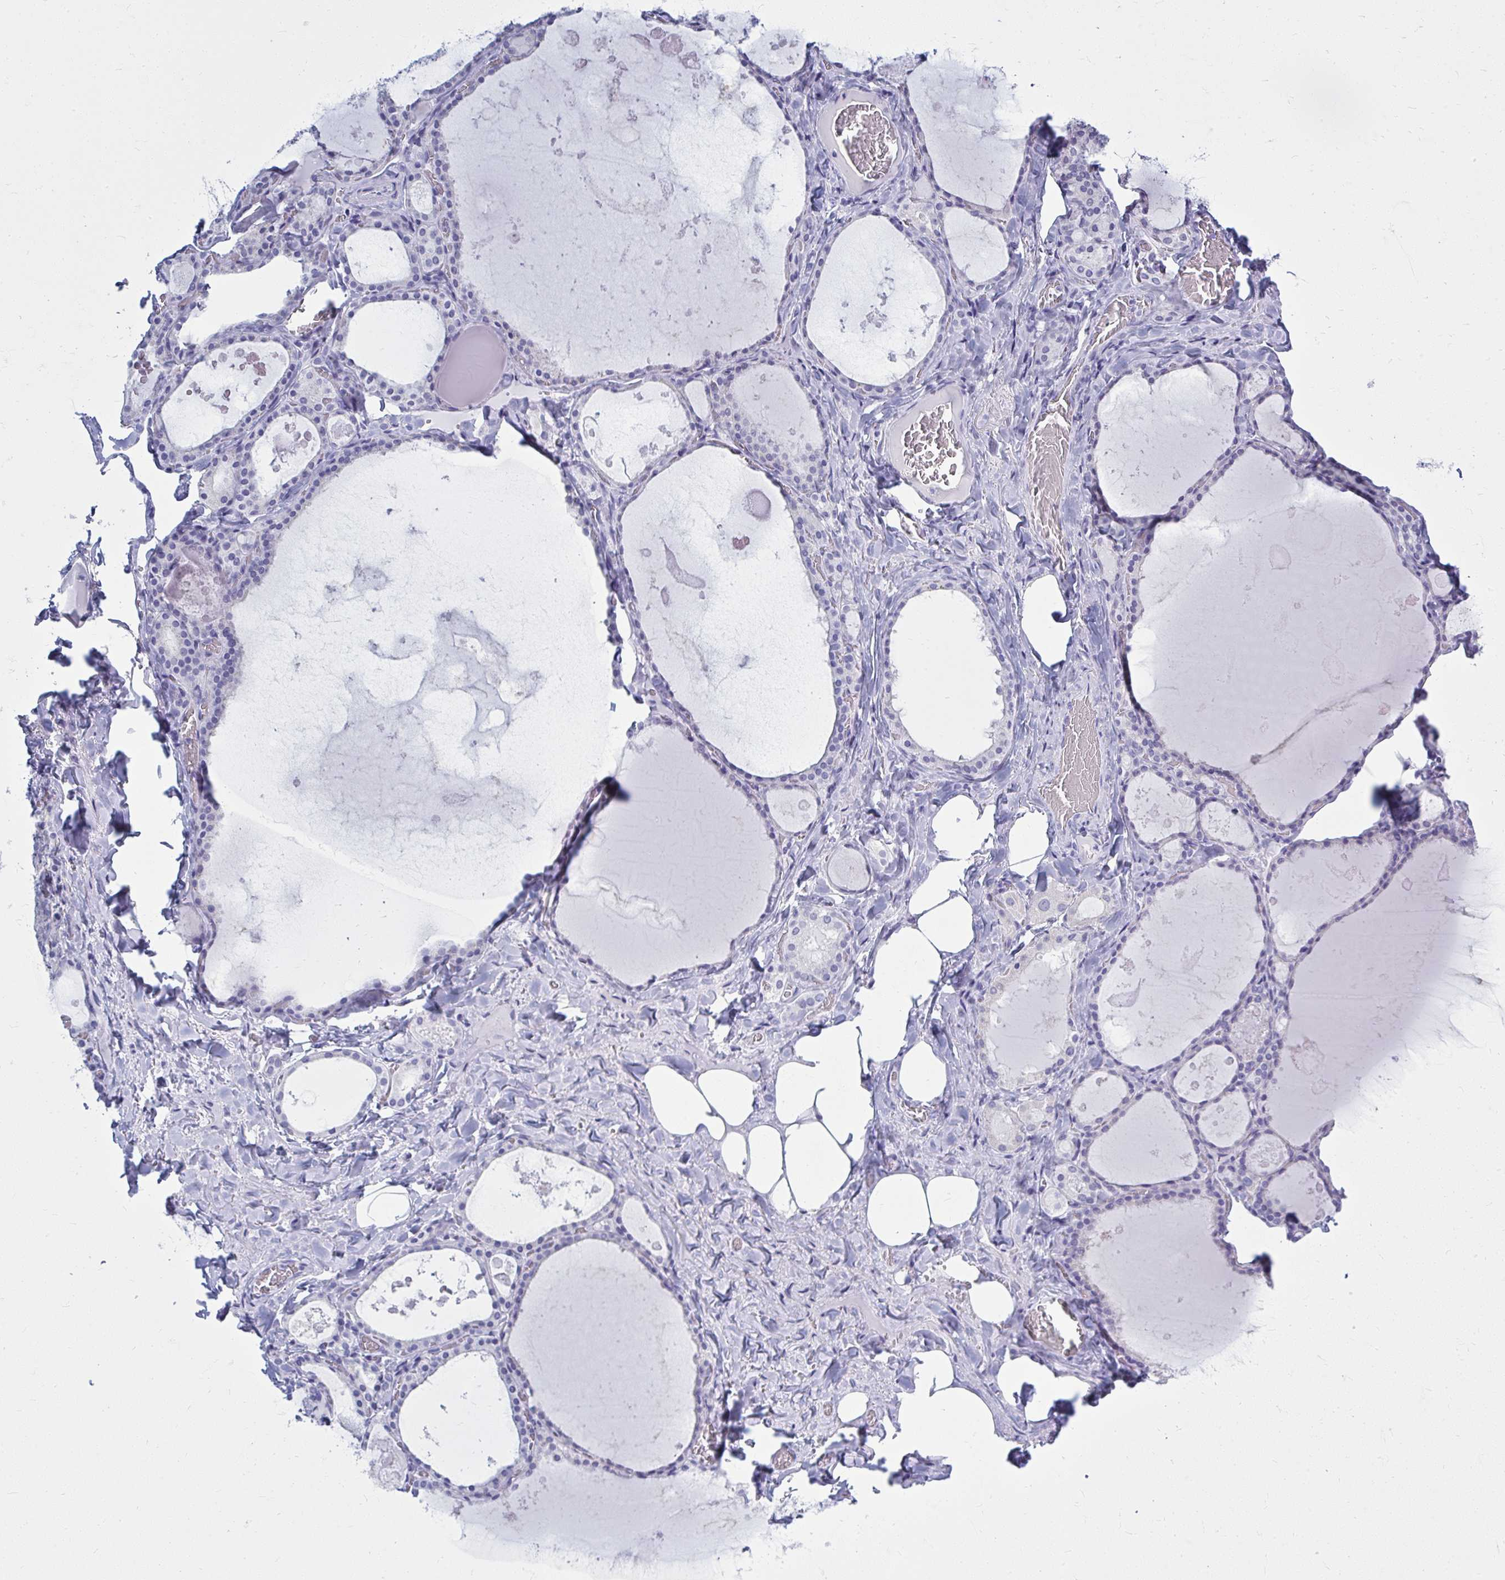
{"staining": {"intensity": "negative", "quantity": "none", "location": "none"}, "tissue": "thyroid gland", "cell_type": "Glandular cells", "image_type": "normal", "snomed": [{"axis": "morphology", "description": "Normal tissue, NOS"}, {"axis": "topography", "description": "Thyroid gland"}], "caption": "Immunohistochemistry (IHC) of normal thyroid gland demonstrates no expression in glandular cells.", "gene": "QDPR", "patient": {"sex": "male", "age": 56}}